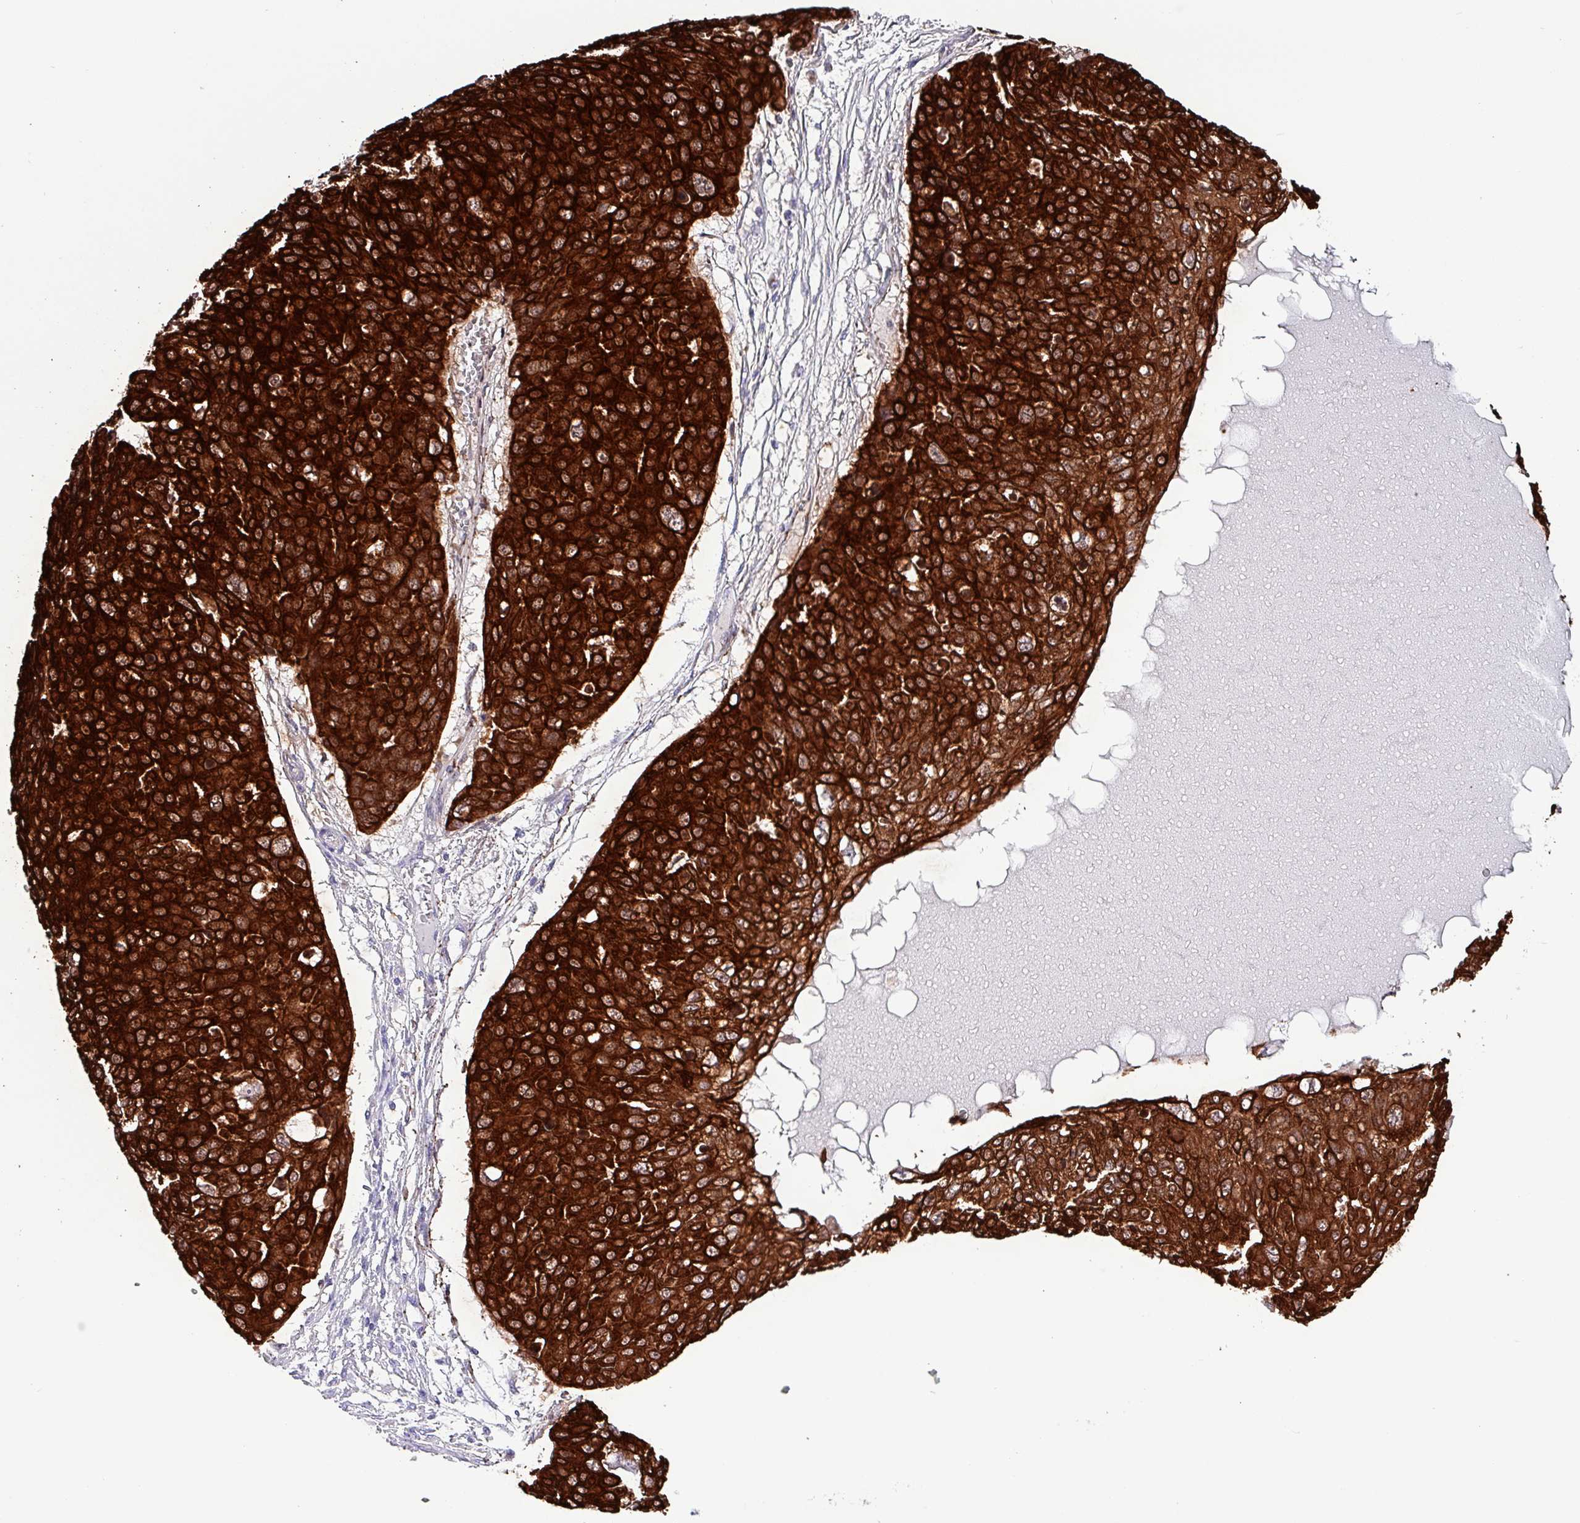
{"staining": {"intensity": "strong", "quantity": ">75%", "location": "cytoplasmic/membranous"}, "tissue": "skin cancer", "cell_type": "Tumor cells", "image_type": "cancer", "snomed": [{"axis": "morphology", "description": "Squamous cell carcinoma, NOS"}, {"axis": "topography", "description": "Skin"}], "caption": "Protein staining shows strong cytoplasmic/membranous staining in approximately >75% of tumor cells in skin squamous cell carcinoma.", "gene": "KRT6C", "patient": {"sex": "male", "age": 71}}